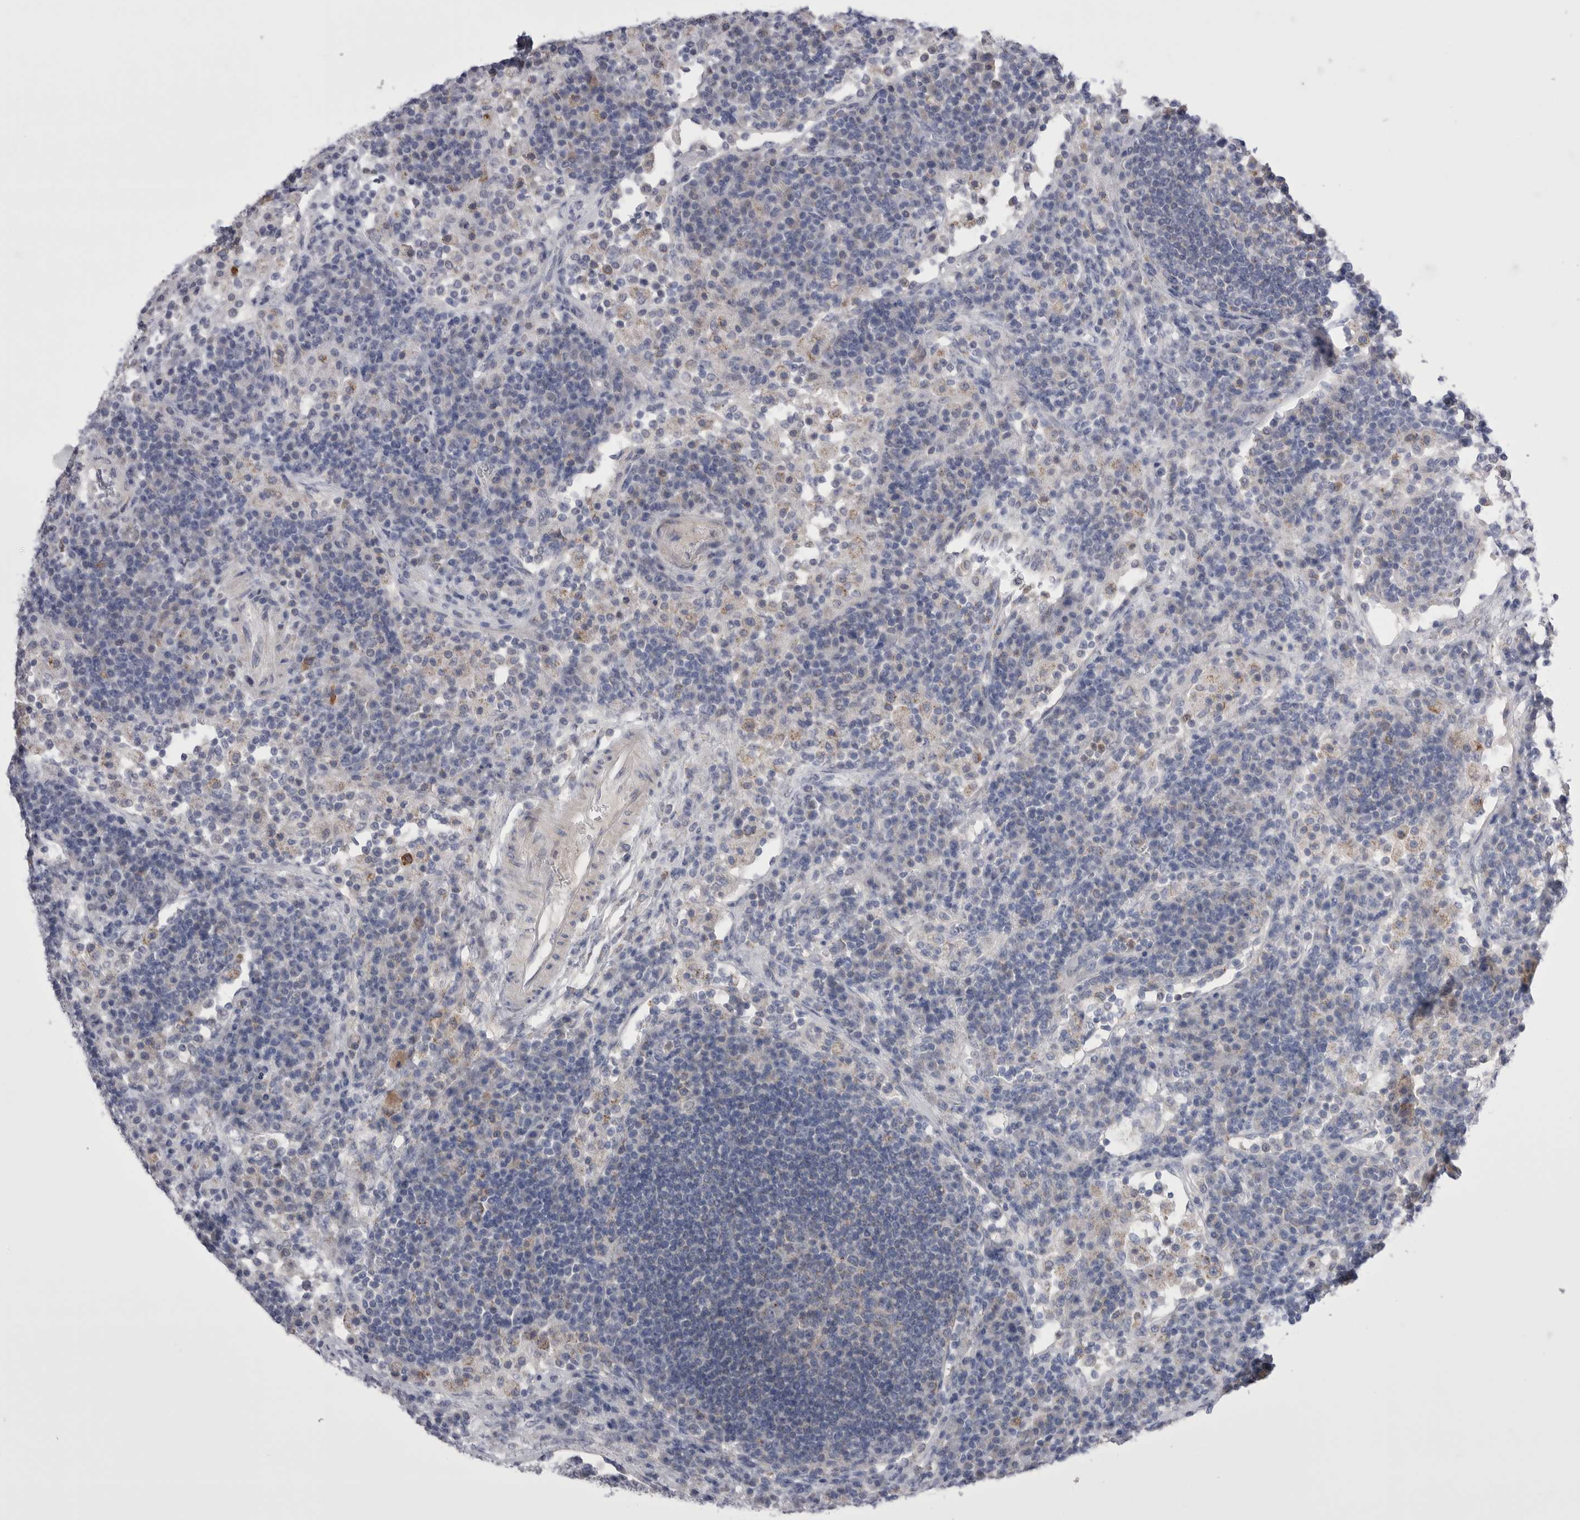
{"staining": {"intensity": "negative", "quantity": "none", "location": "none"}, "tissue": "lymph node", "cell_type": "Germinal center cells", "image_type": "normal", "snomed": [{"axis": "morphology", "description": "Normal tissue, NOS"}, {"axis": "topography", "description": "Lymph node"}], "caption": "Human lymph node stained for a protein using IHC demonstrates no positivity in germinal center cells.", "gene": "CCDC126", "patient": {"sex": "female", "age": 53}}